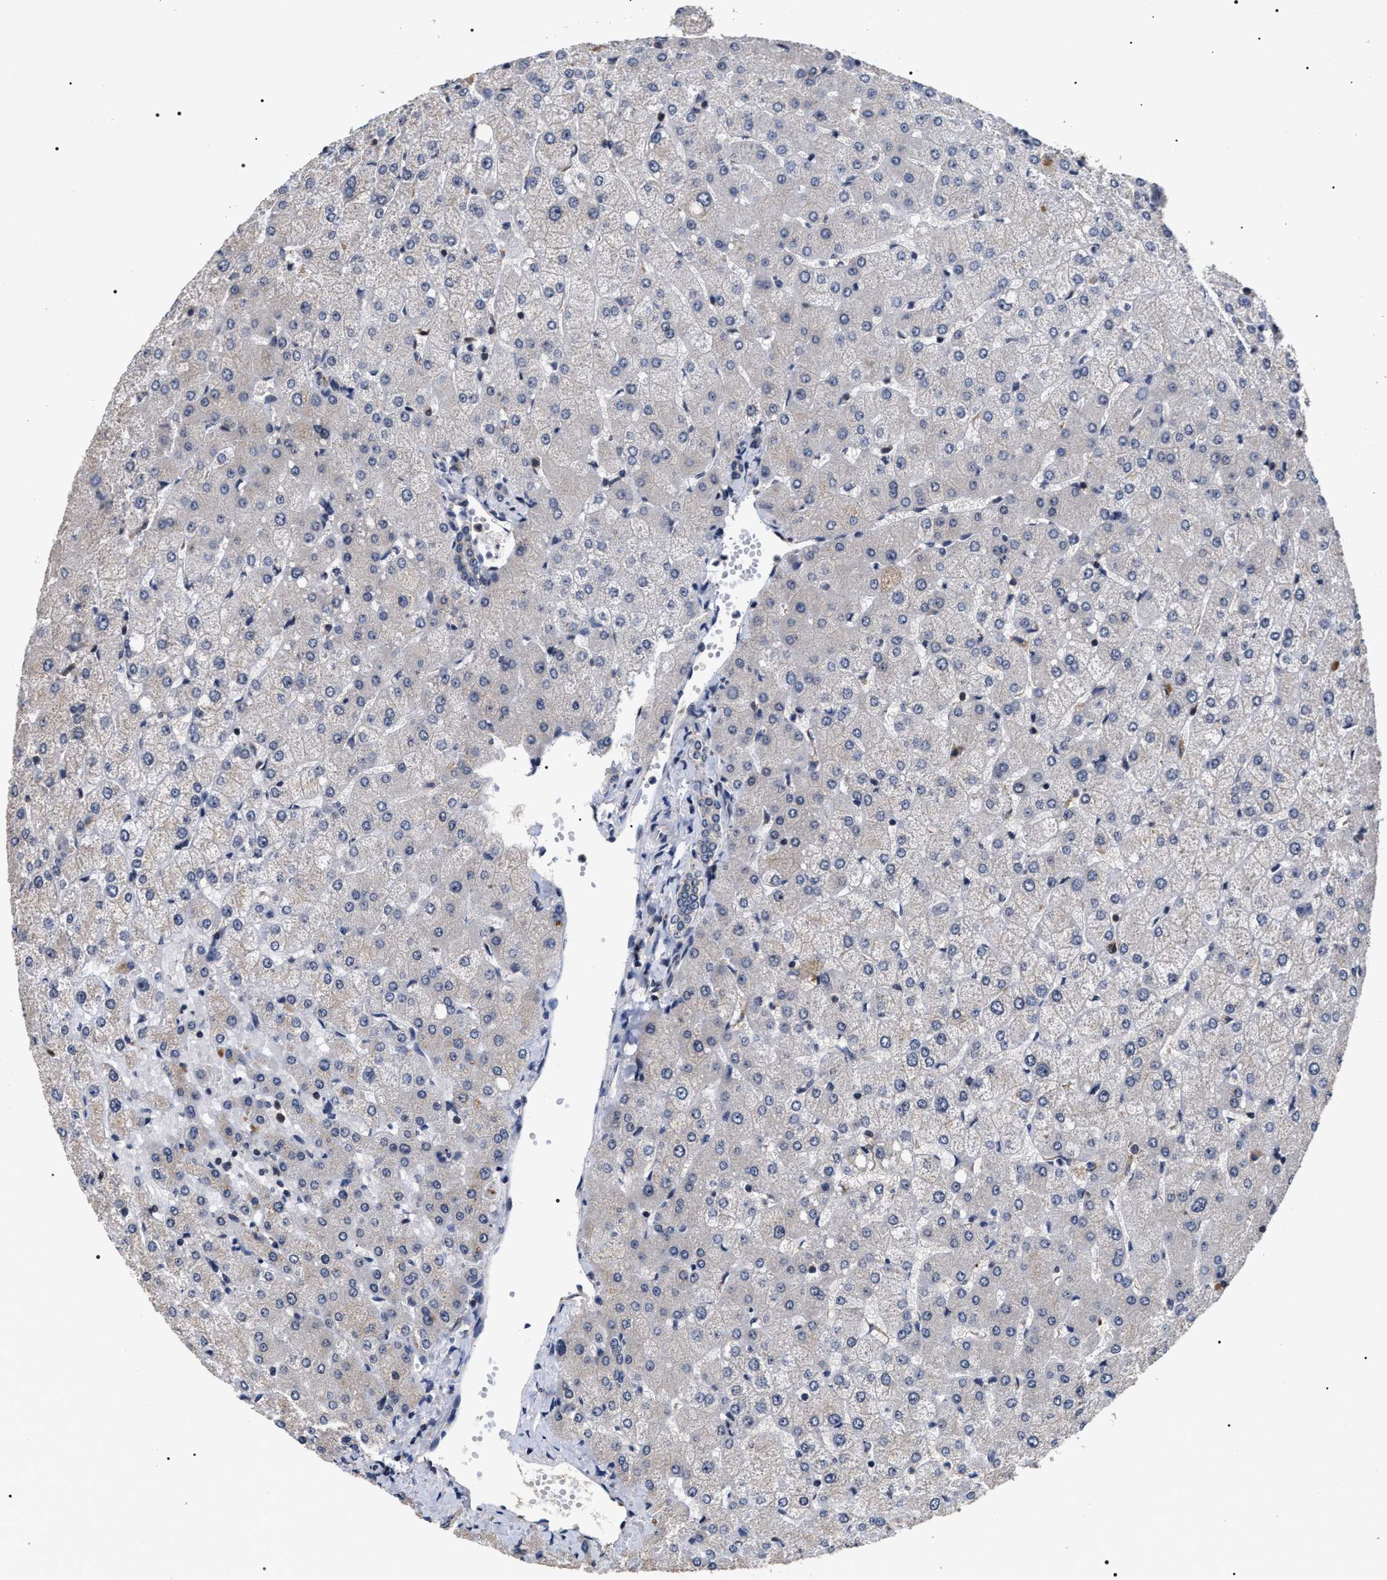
{"staining": {"intensity": "weak", "quantity": "25%-75%", "location": "cytoplasmic/membranous"}, "tissue": "liver", "cell_type": "Cholangiocytes", "image_type": "normal", "snomed": [{"axis": "morphology", "description": "Normal tissue, NOS"}, {"axis": "topography", "description": "Liver"}], "caption": "Protein analysis of unremarkable liver shows weak cytoplasmic/membranous staining in about 25%-75% of cholangiocytes. The protein of interest is shown in brown color, while the nuclei are stained blue.", "gene": "UPF3A", "patient": {"sex": "female", "age": 54}}